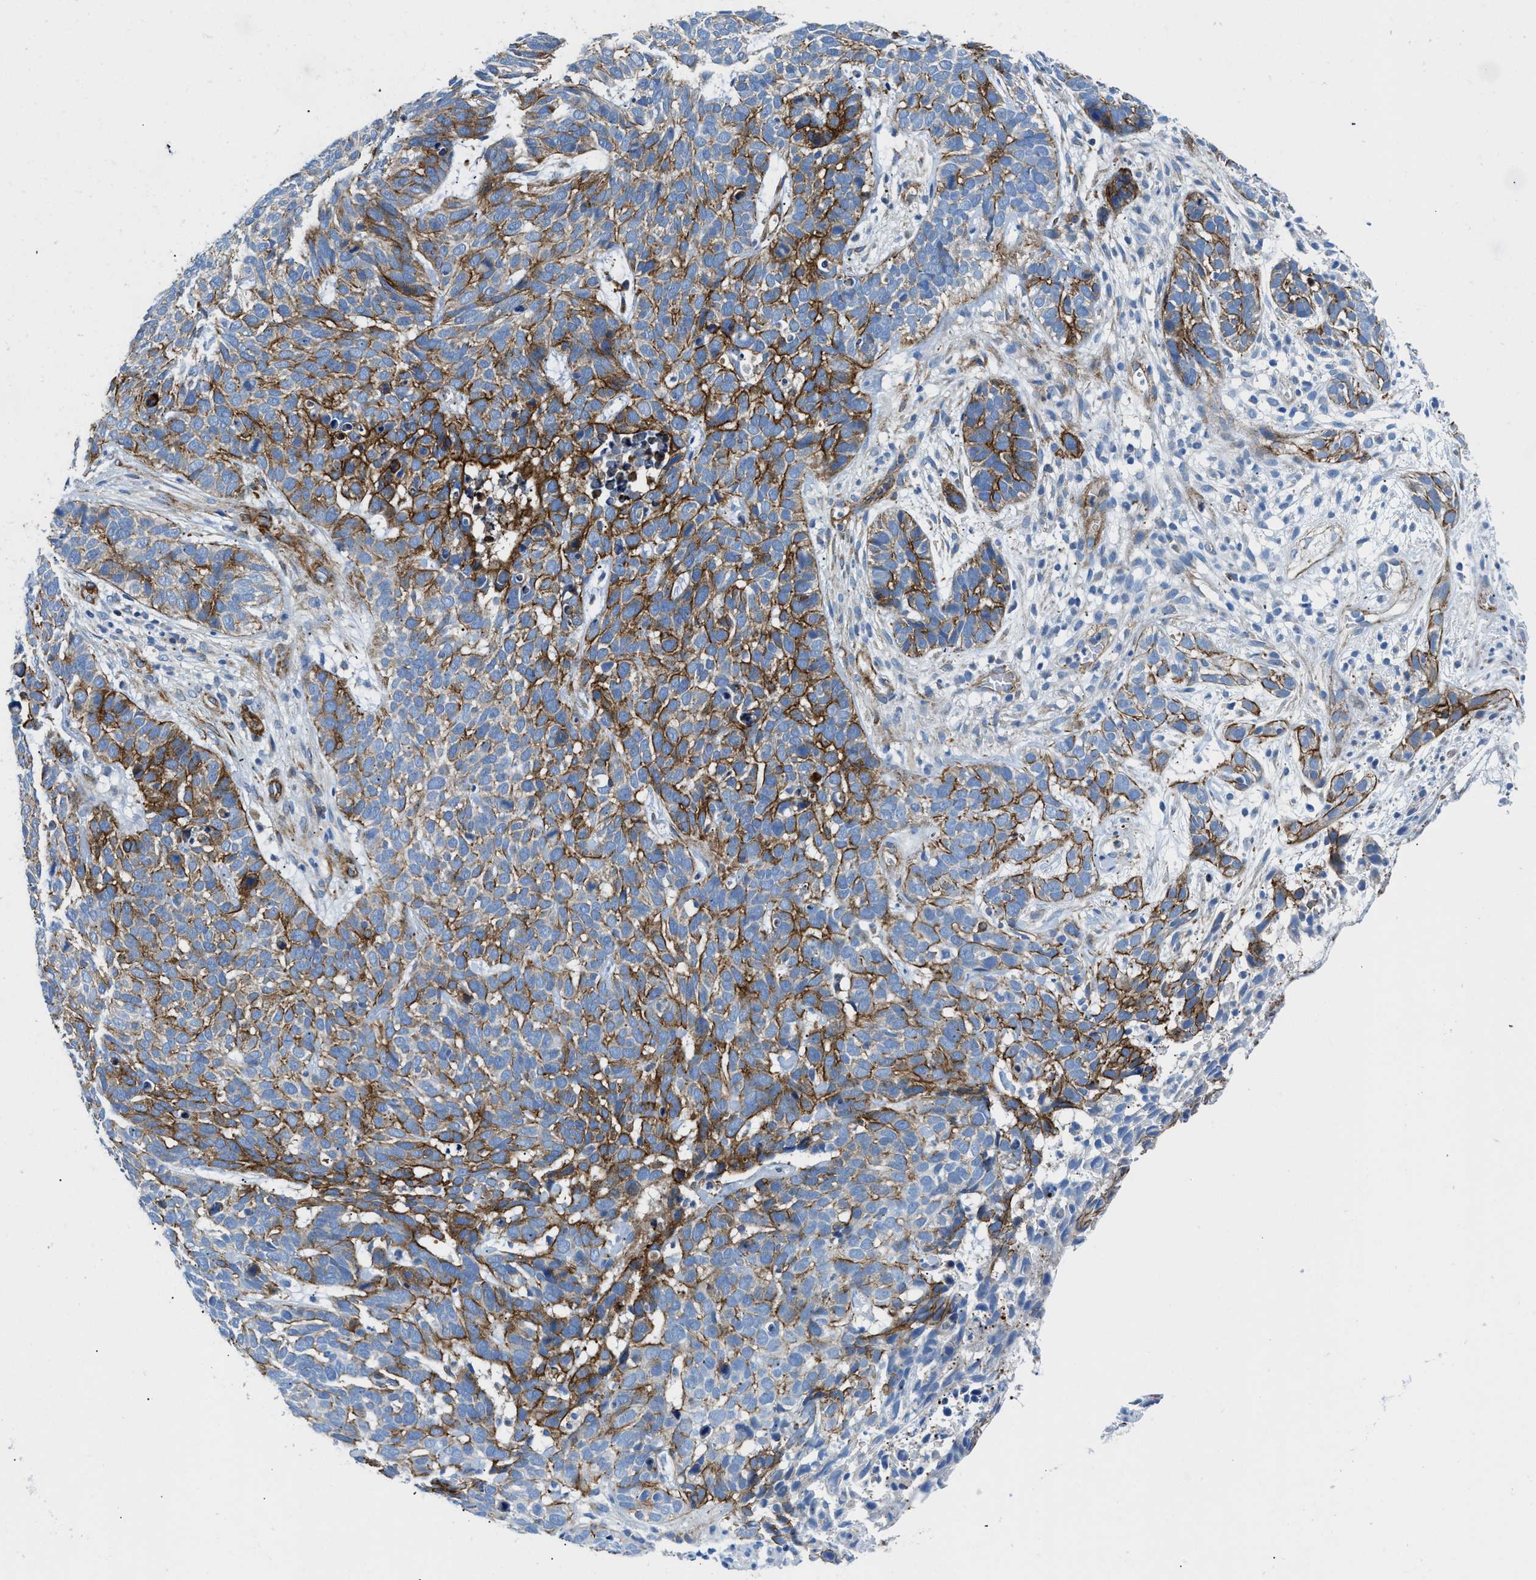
{"staining": {"intensity": "moderate", "quantity": ">75%", "location": "cytoplasmic/membranous"}, "tissue": "skin cancer", "cell_type": "Tumor cells", "image_type": "cancer", "snomed": [{"axis": "morphology", "description": "Basal cell carcinoma"}, {"axis": "topography", "description": "Skin"}], "caption": "IHC (DAB (3,3'-diaminobenzidine)) staining of human skin cancer (basal cell carcinoma) demonstrates moderate cytoplasmic/membranous protein staining in about >75% of tumor cells.", "gene": "CUTA", "patient": {"sex": "male", "age": 87}}